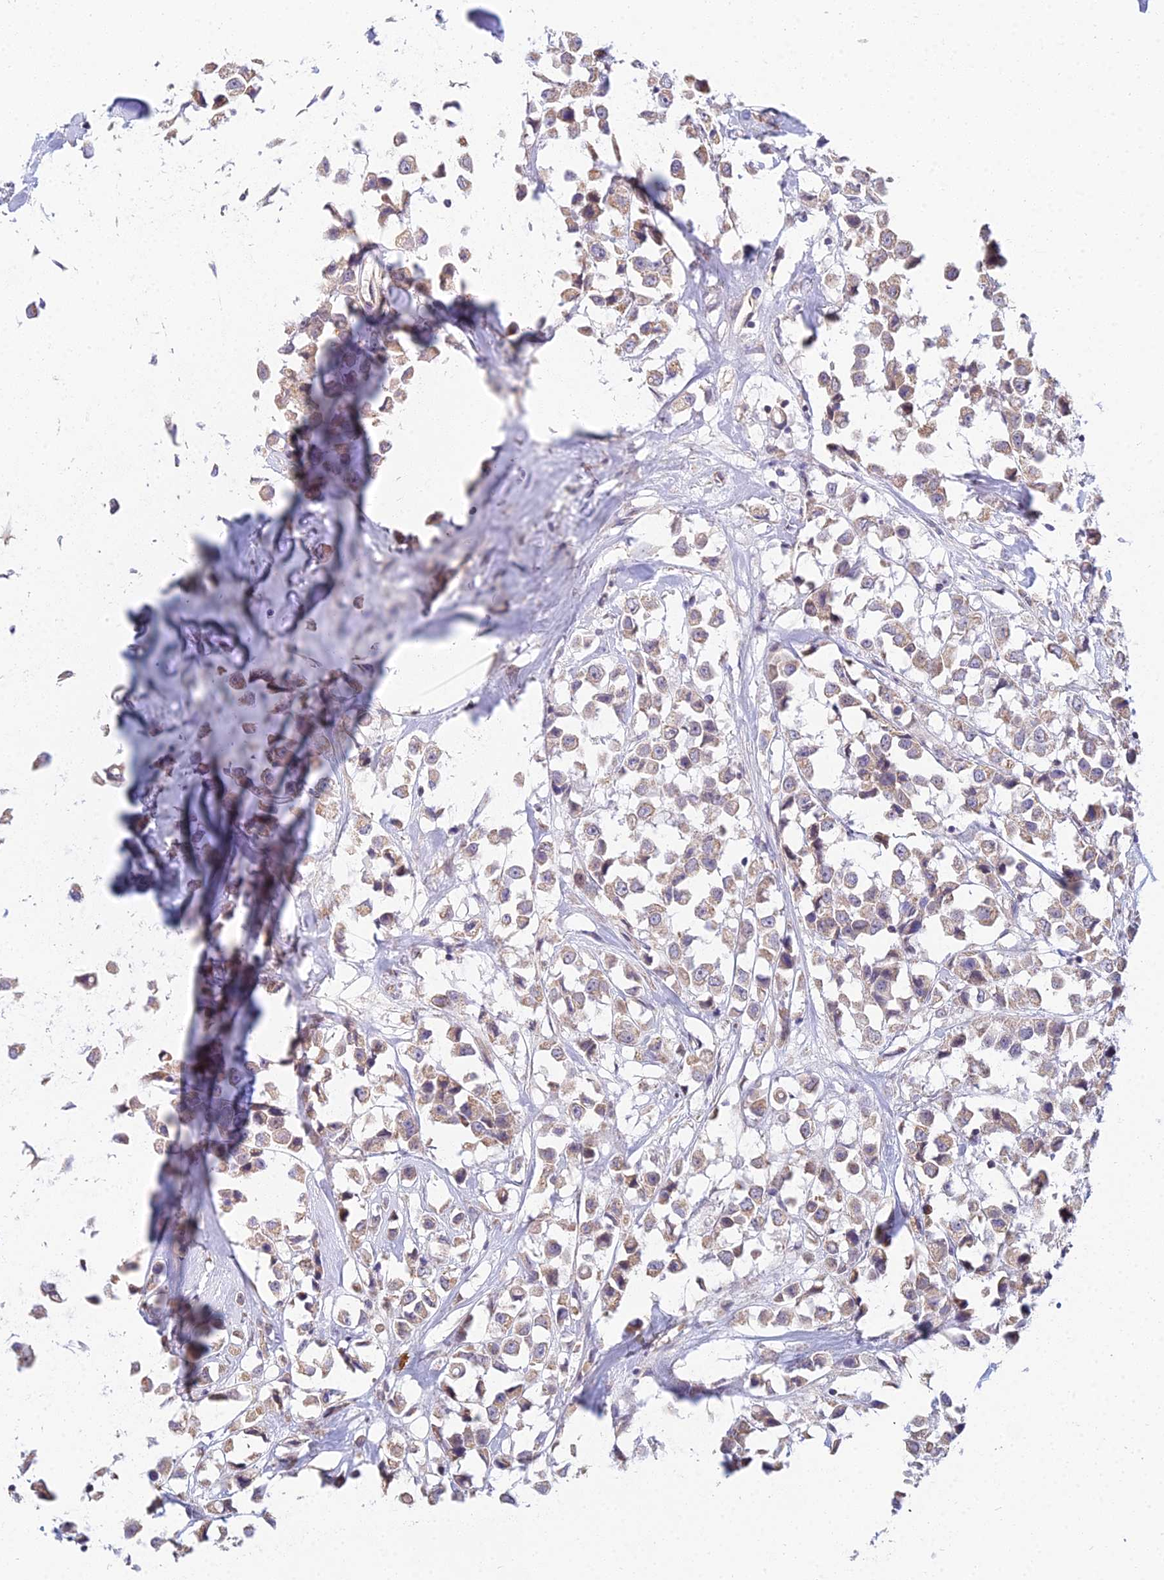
{"staining": {"intensity": "weak", "quantity": ">75%", "location": "cytoplasmic/membranous"}, "tissue": "breast cancer", "cell_type": "Tumor cells", "image_type": "cancer", "snomed": [{"axis": "morphology", "description": "Duct carcinoma"}, {"axis": "topography", "description": "Breast"}], "caption": "Immunohistochemistry (IHC) histopathology image of neoplastic tissue: human breast cancer stained using immunohistochemistry reveals low levels of weak protein expression localized specifically in the cytoplasmic/membranous of tumor cells, appearing as a cytoplasmic/membranous brown color.", "gene": "CFAP206", "patient": {"sex": "female", "age": 61}}